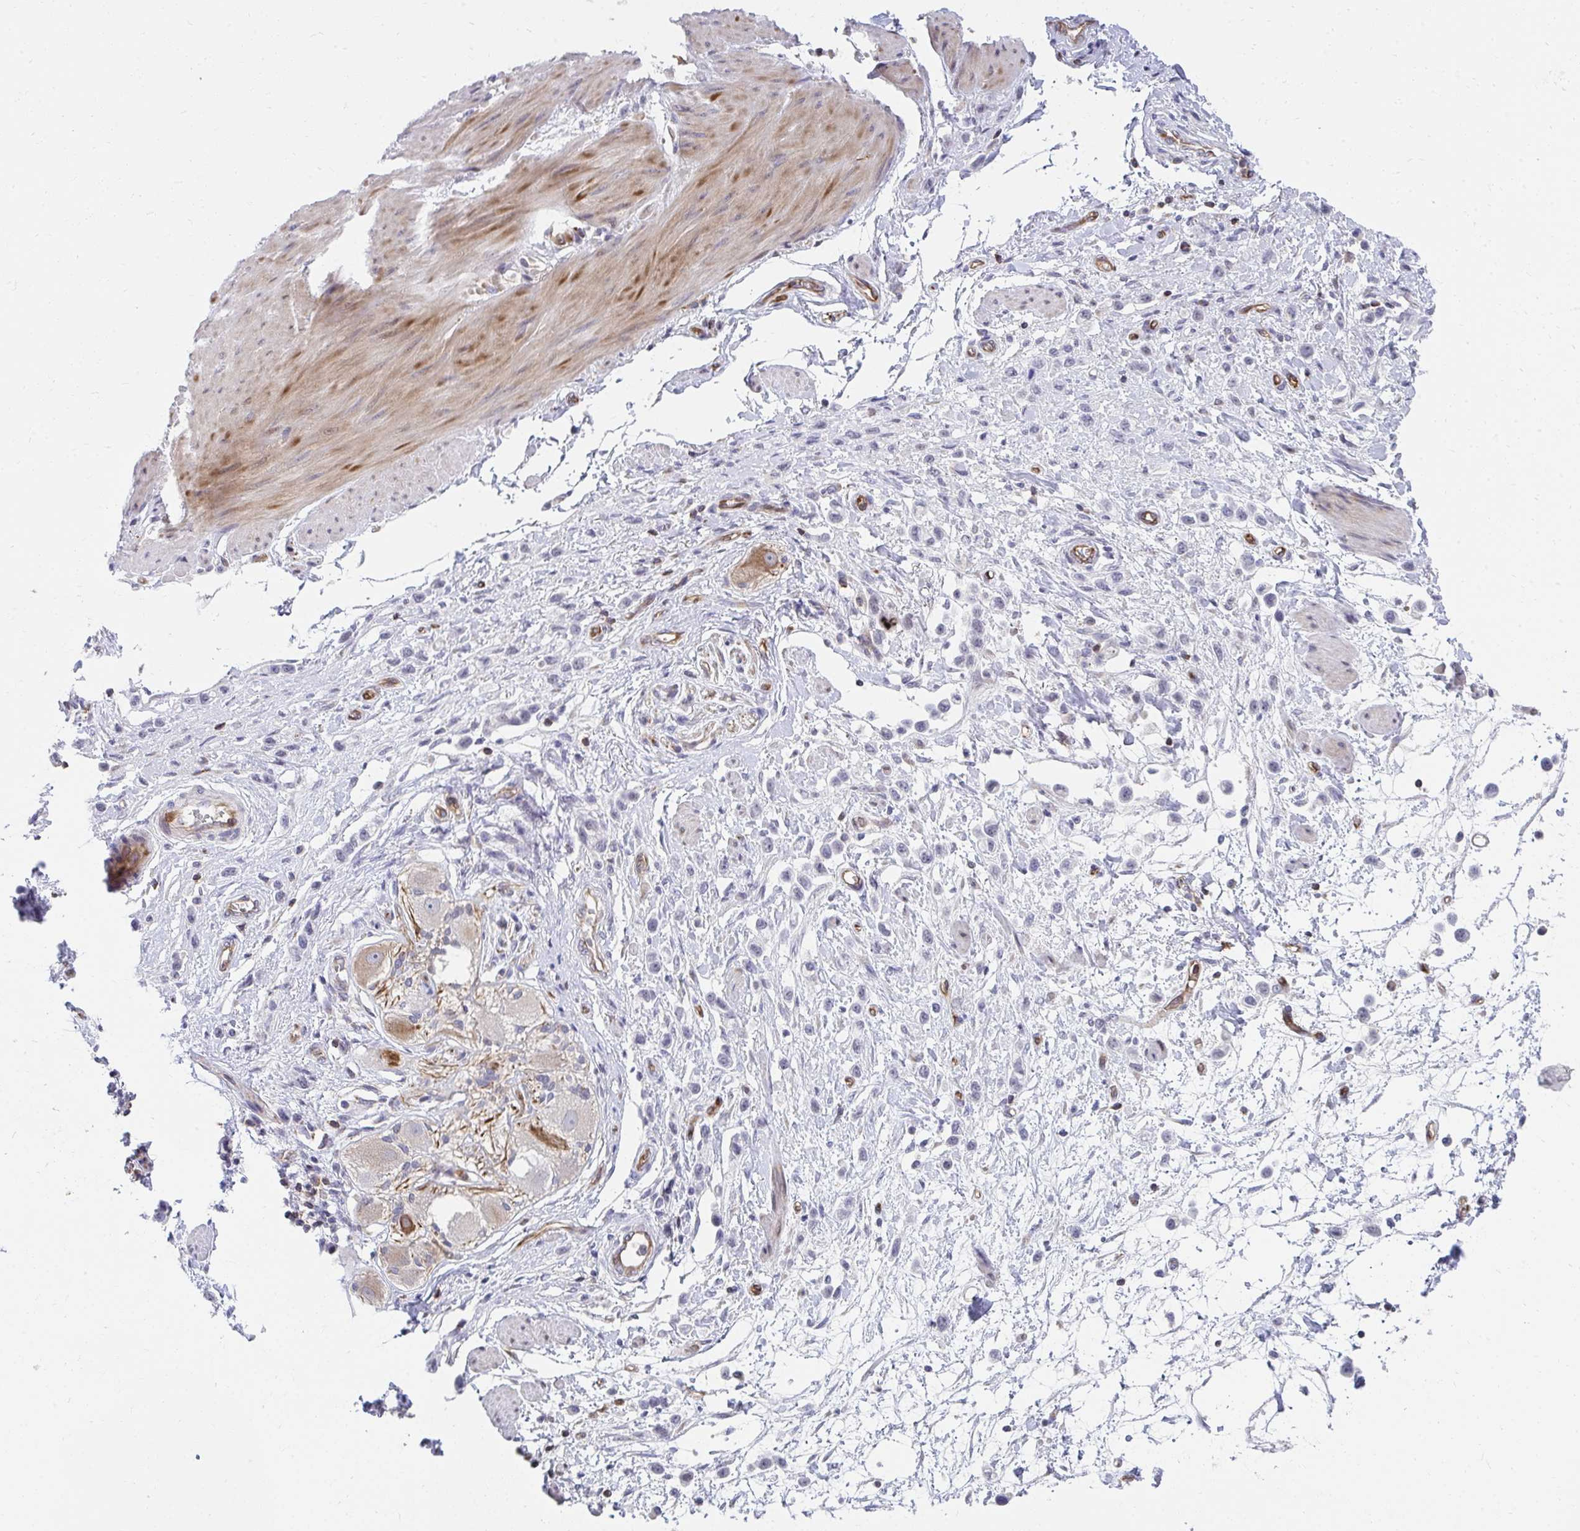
{"staining": {"intensity": "negative", "quantity": "none", "location": "none"}, "tissue": "stomach cancer", "cell_type": "Tumor cells", "image_type": "cancer", "snomed": [{"axis": "morphology", "description": "Adenocarcinoma, NOS"}, {"axis": "topography", "description": "Stomach"}], "caption": "Stomach cancer (adenocarcinoma) stained for a protein using IHC shows no positivity tumor cells.", "gene": "FOXN3", "patient": {"sex": "female", "age": 65}}